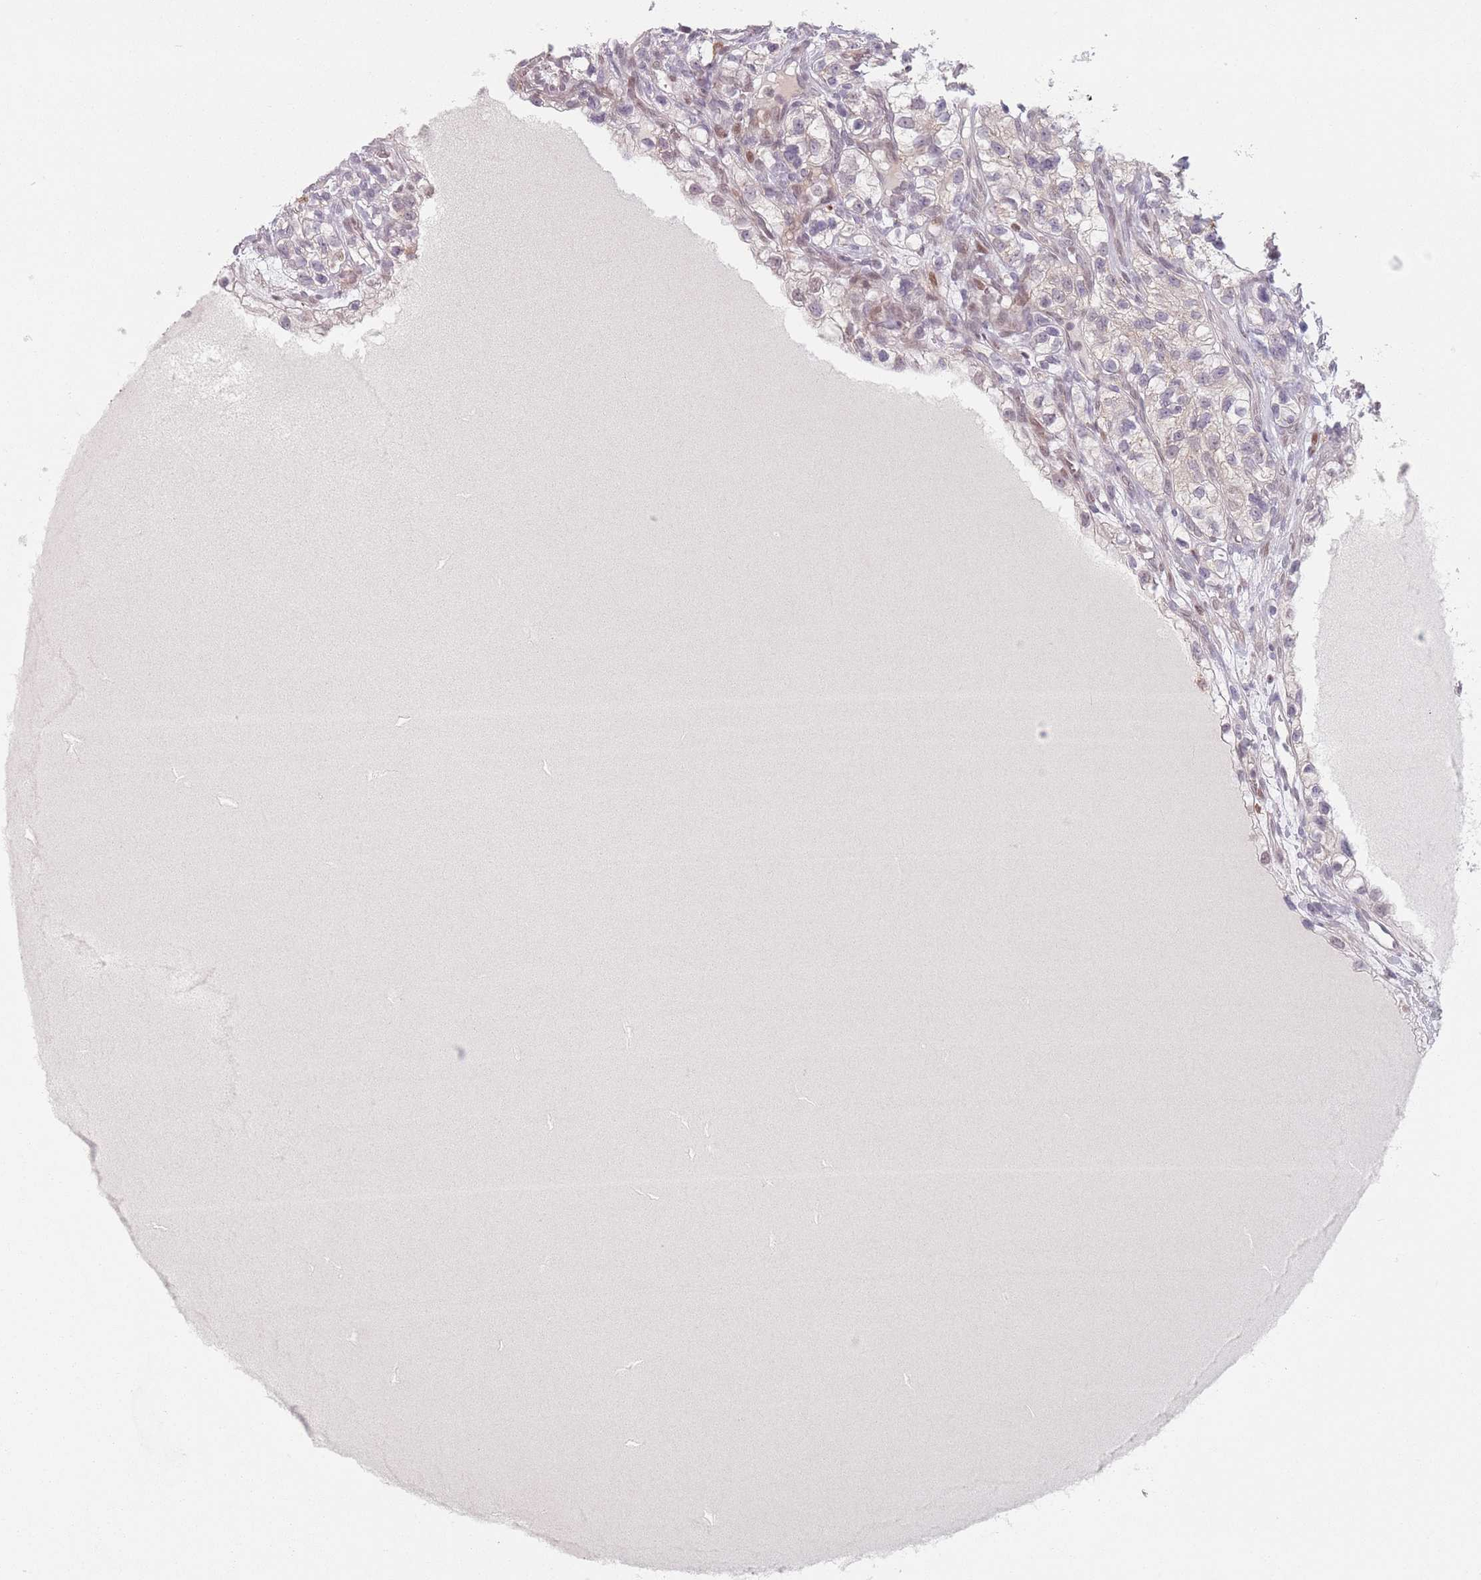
{"staining": {"intensity": "negative", "quantity": "none", "location": "none"}, "tissue": "renal cancer", "cell_type": "Tumor cells", "image_type": "cancer", "snomed": [{"axis": "morphology", "description": "Adenocarcinoma, NOS"}, {"axis": "topography", "description": "Kidney"}], "caption": "DAB immunohistochemical staining of human renal cancer demonstrates no significant positivity in tumor cells.", "gene": "OR10C1", "patient": {"sex": "female", "age": 57}}